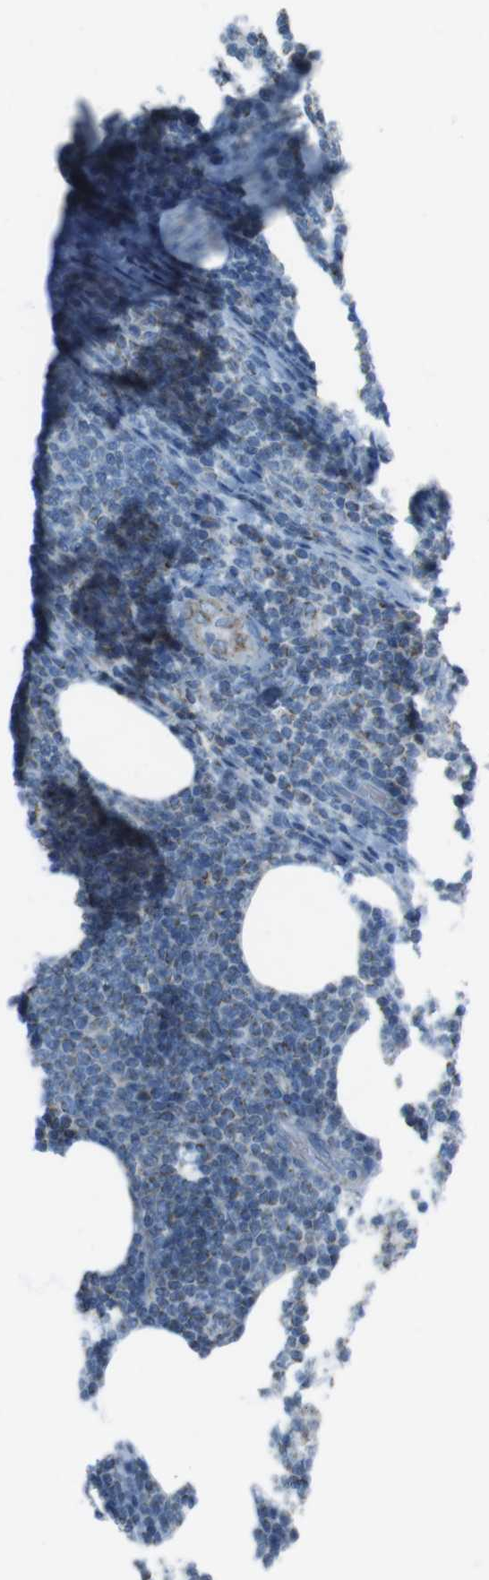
{"staining": {"intensity": "weak", "quantity": "<25%", "location": "cytoplasmic/membranous"}, "tissue": "lymphoma", "cell_type": "Tumor cells", "image_type": "cancer", "snomed": [{"axis": "morphology", "description": "Malignant lymphoma, non-Hodgkin's type, Low grade"}, {"axis": "topography", "description": "Lymph node"}], "caption": "Lymphoma stained for a protein using immunohistochemistry reveals no positivity tumor cells.", "gene": "DNAJA3", "patient": {"sex": "male", "age": 66}}